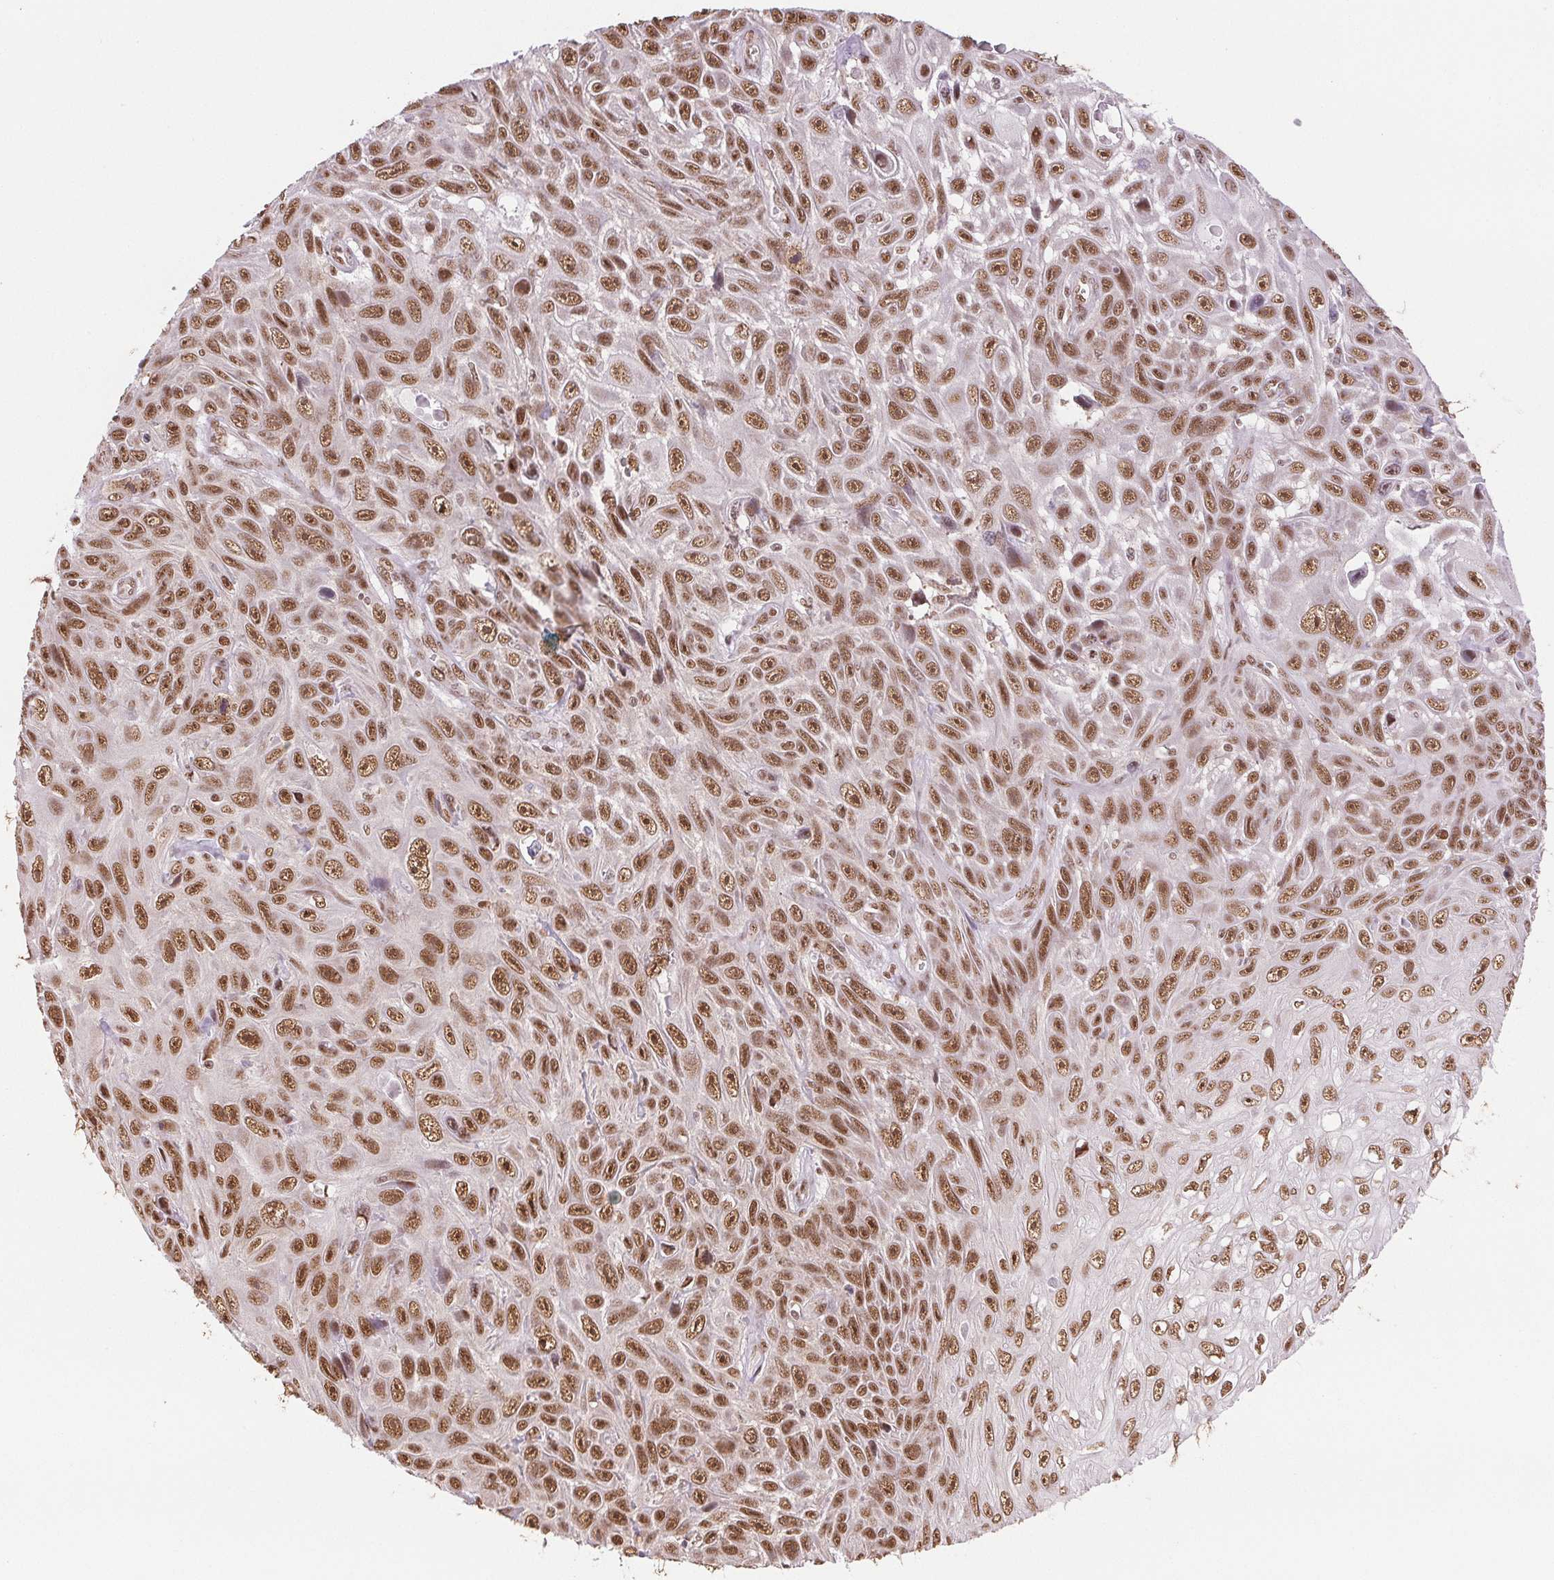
{"staining": {"intensity": "moderate", "quantity": ">75%", "location": "nuclear"}, "tissue": "skin cancer", "cell_type": "Tumor cells", "image_type": "cancer", "snomed": [{"axis": "morphology", "description": "Squamous cell carcinoma, NOS"}, {"axis": "topography", "description": "Skin"}], "caption": "Brown immunohistochemical staining in skin squamous cell carcinoma demonstrates moderate nuclear staining in approximately >75% of tumor cells.", "gene": "IK", "patient": {"sex": "male", "age": 82}}